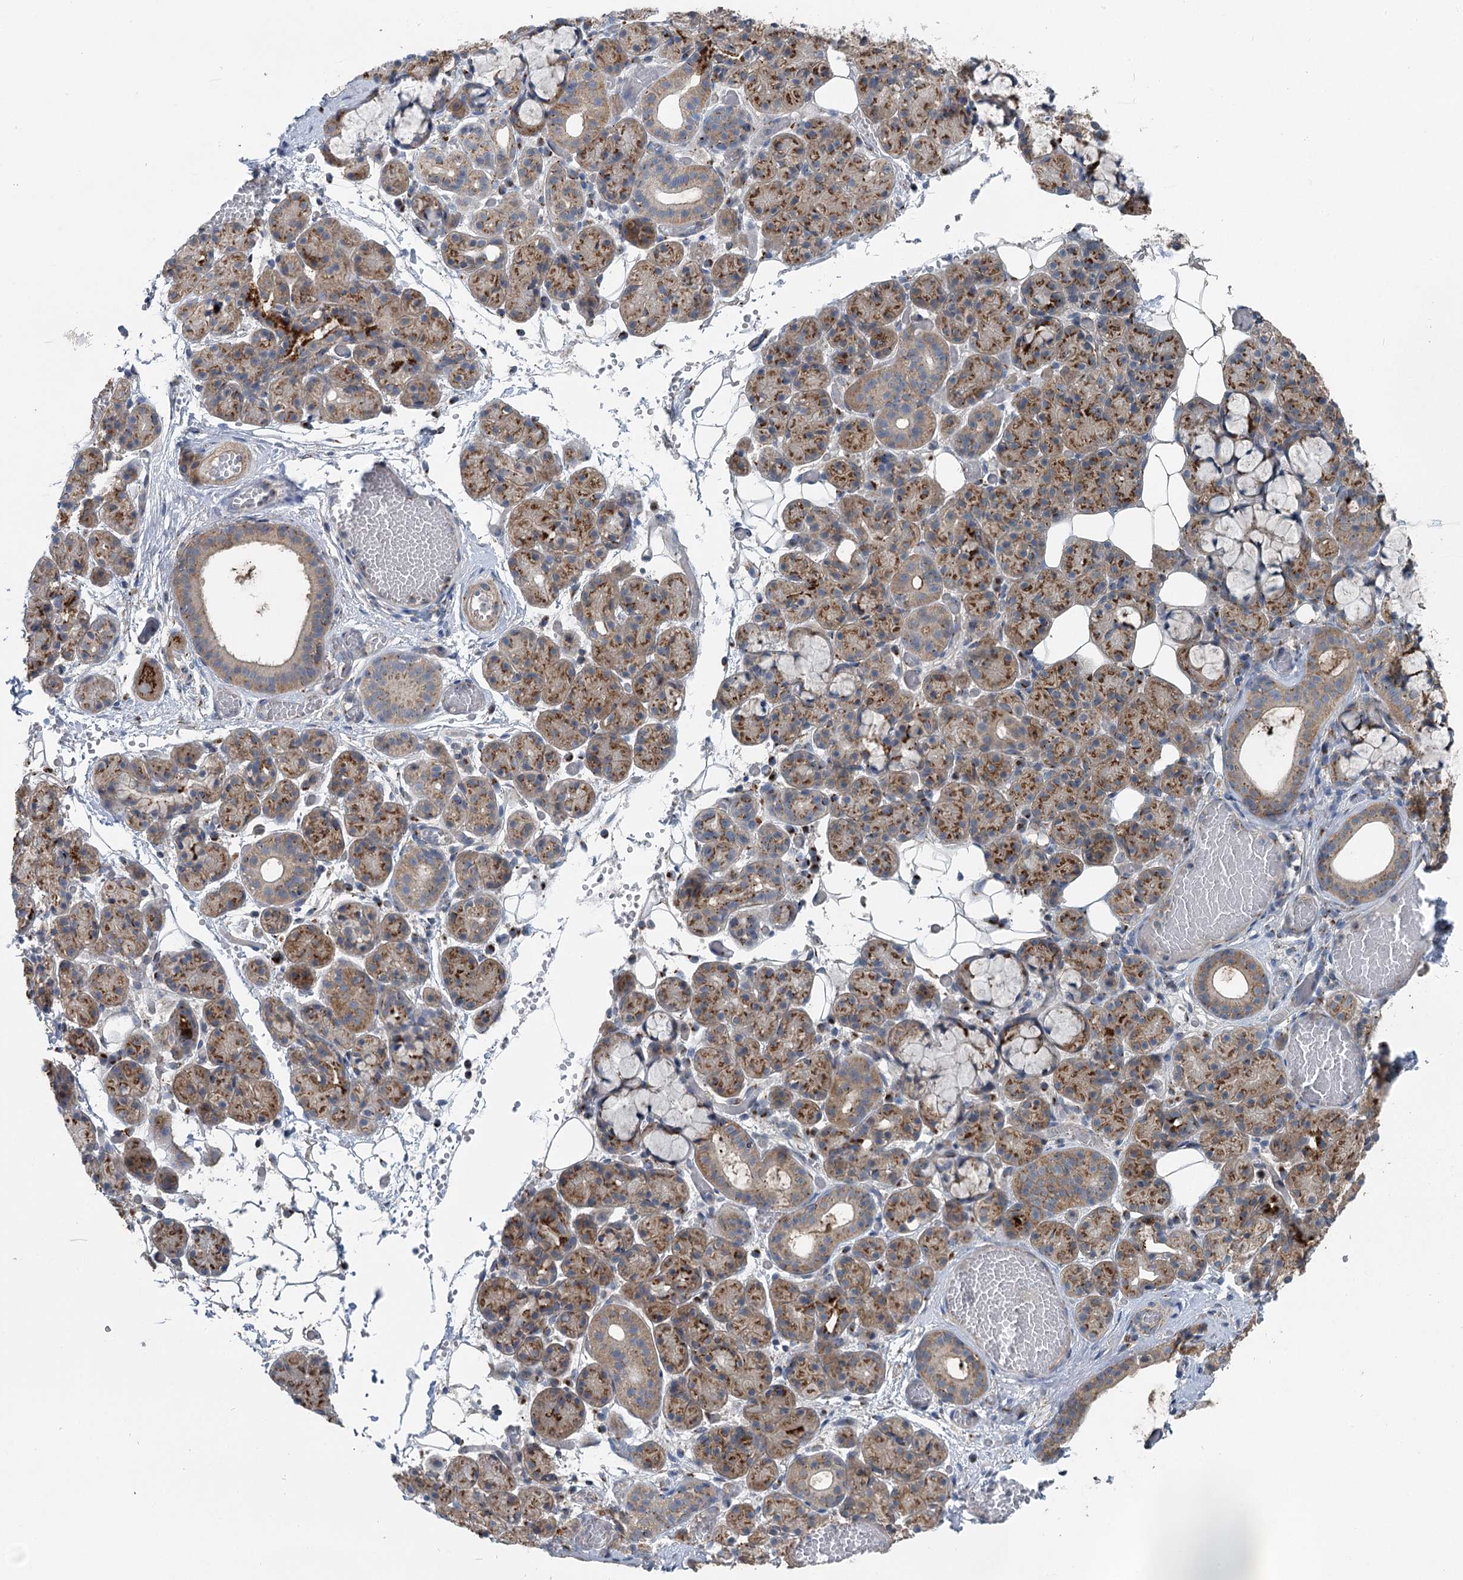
{"staining": {"intensity": "moderate", "quantity": ">75%", "location": "cytoplasmic/membranous"}, "tissue": "salivary gland", "cell_type": "Glandular cells", "image_type": "normal", "snomed": [{"axis": "morphology", "description": "Normal tissue, NOS"}, {"axis": "topography", "description": "Salivary gland"}], "caption": "Moderate cytoplasmic/membranous positivity for a protein is seen in about >75% of glandular cells of unremarkable salivary gland using immunohistochemistry (IHC).", "gene": "ITIH5", "patient": {"sex": "male", "age": 63}}